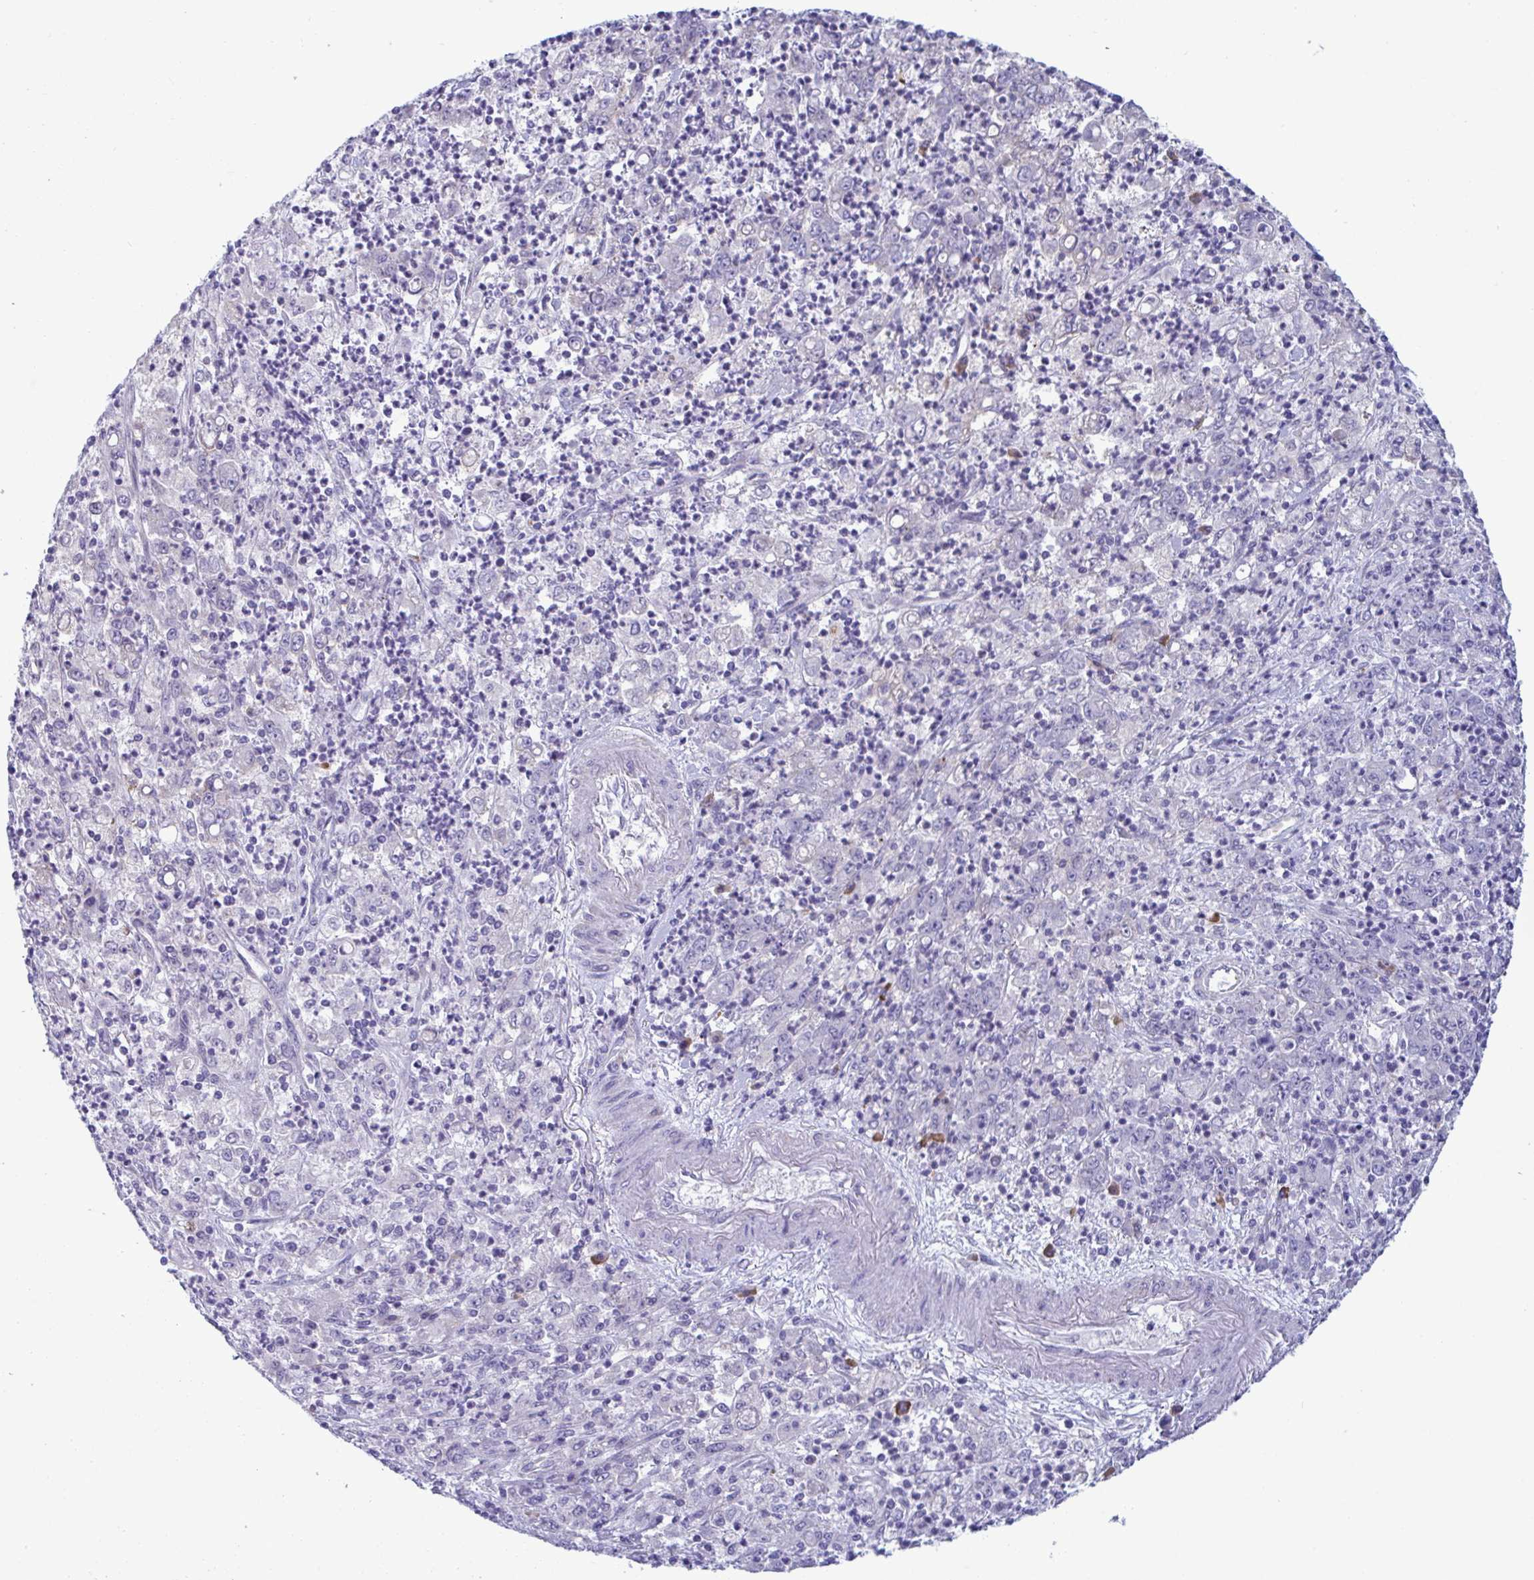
{"staining": {"intensity": "negative", "quantity": "none", "location": "none"}, "tissue": "stomach cancer", "cell_type": "Tumor cells", "image_type": "cancer", "snomed": [{"axis": "morphology", "description": "Adenocarcinoma, NOS"}, {"axis": "topography", "description": "Stomach, lower"}], "caption": "The immunohistochemistry (IHC) micrograph has no significant positivity in tumor cells of stomach adenocarcinoma tissue.", "gene": "MS4A14", "patient": {"sex": "female", "age": 71}}